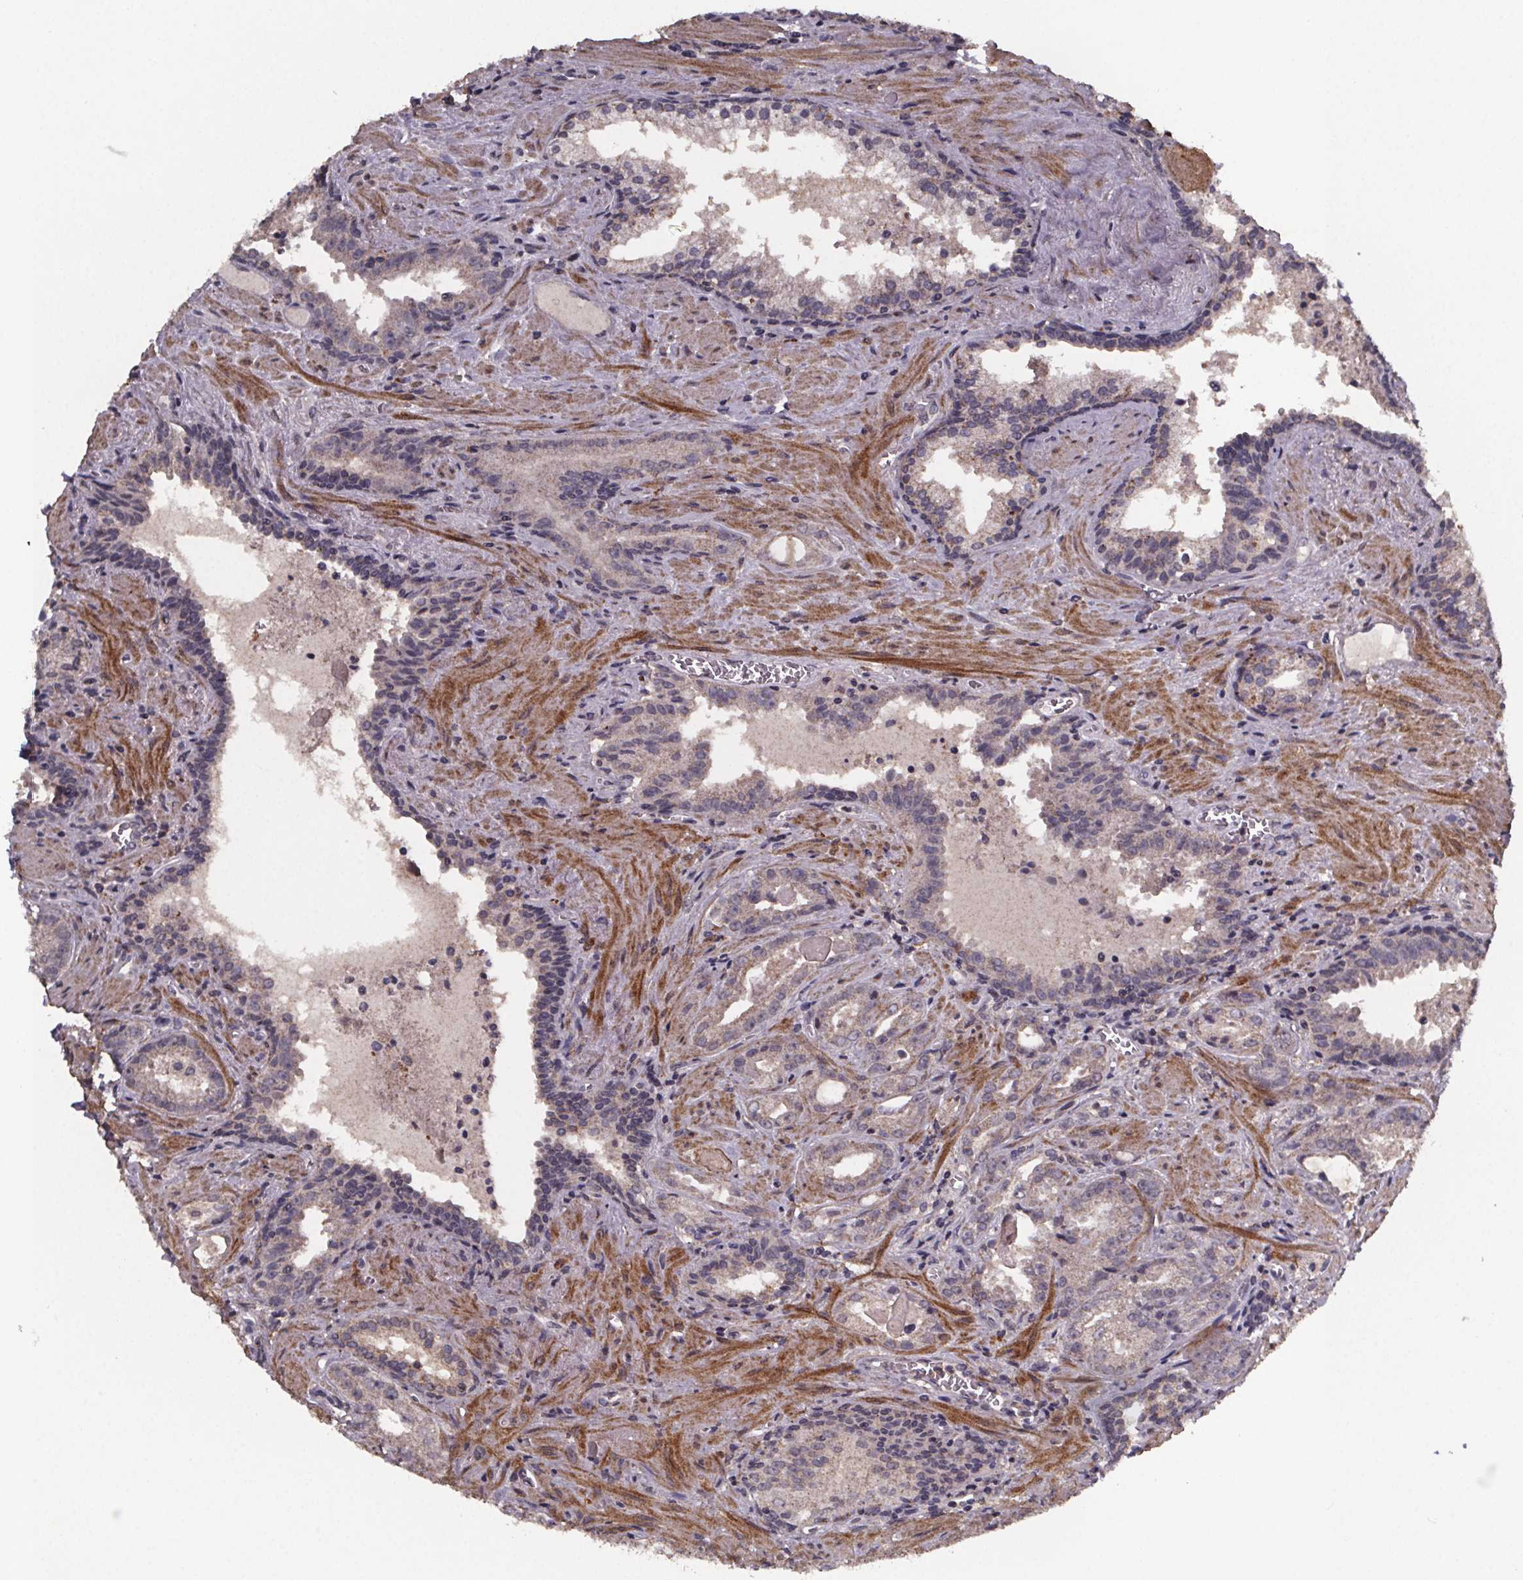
{"staining": {"intensity": "negative", "quantity": "none", "location": "none"}, "tissue": "prostate cancer", "cell_type": "Tumor cells", "image_type": "cancer", "snomed": [{"axis": "morphology", "description": "Adenocarcinoma, High grade"}, {"axis": "topography", "description": "Prostate"}], "caption": "IHC of prostate cancer (high-grade adenocarcinoma) displays no expression in tumor cells.", "gene": "PALLD", "patient": {"sex": "male", "age": 68}}